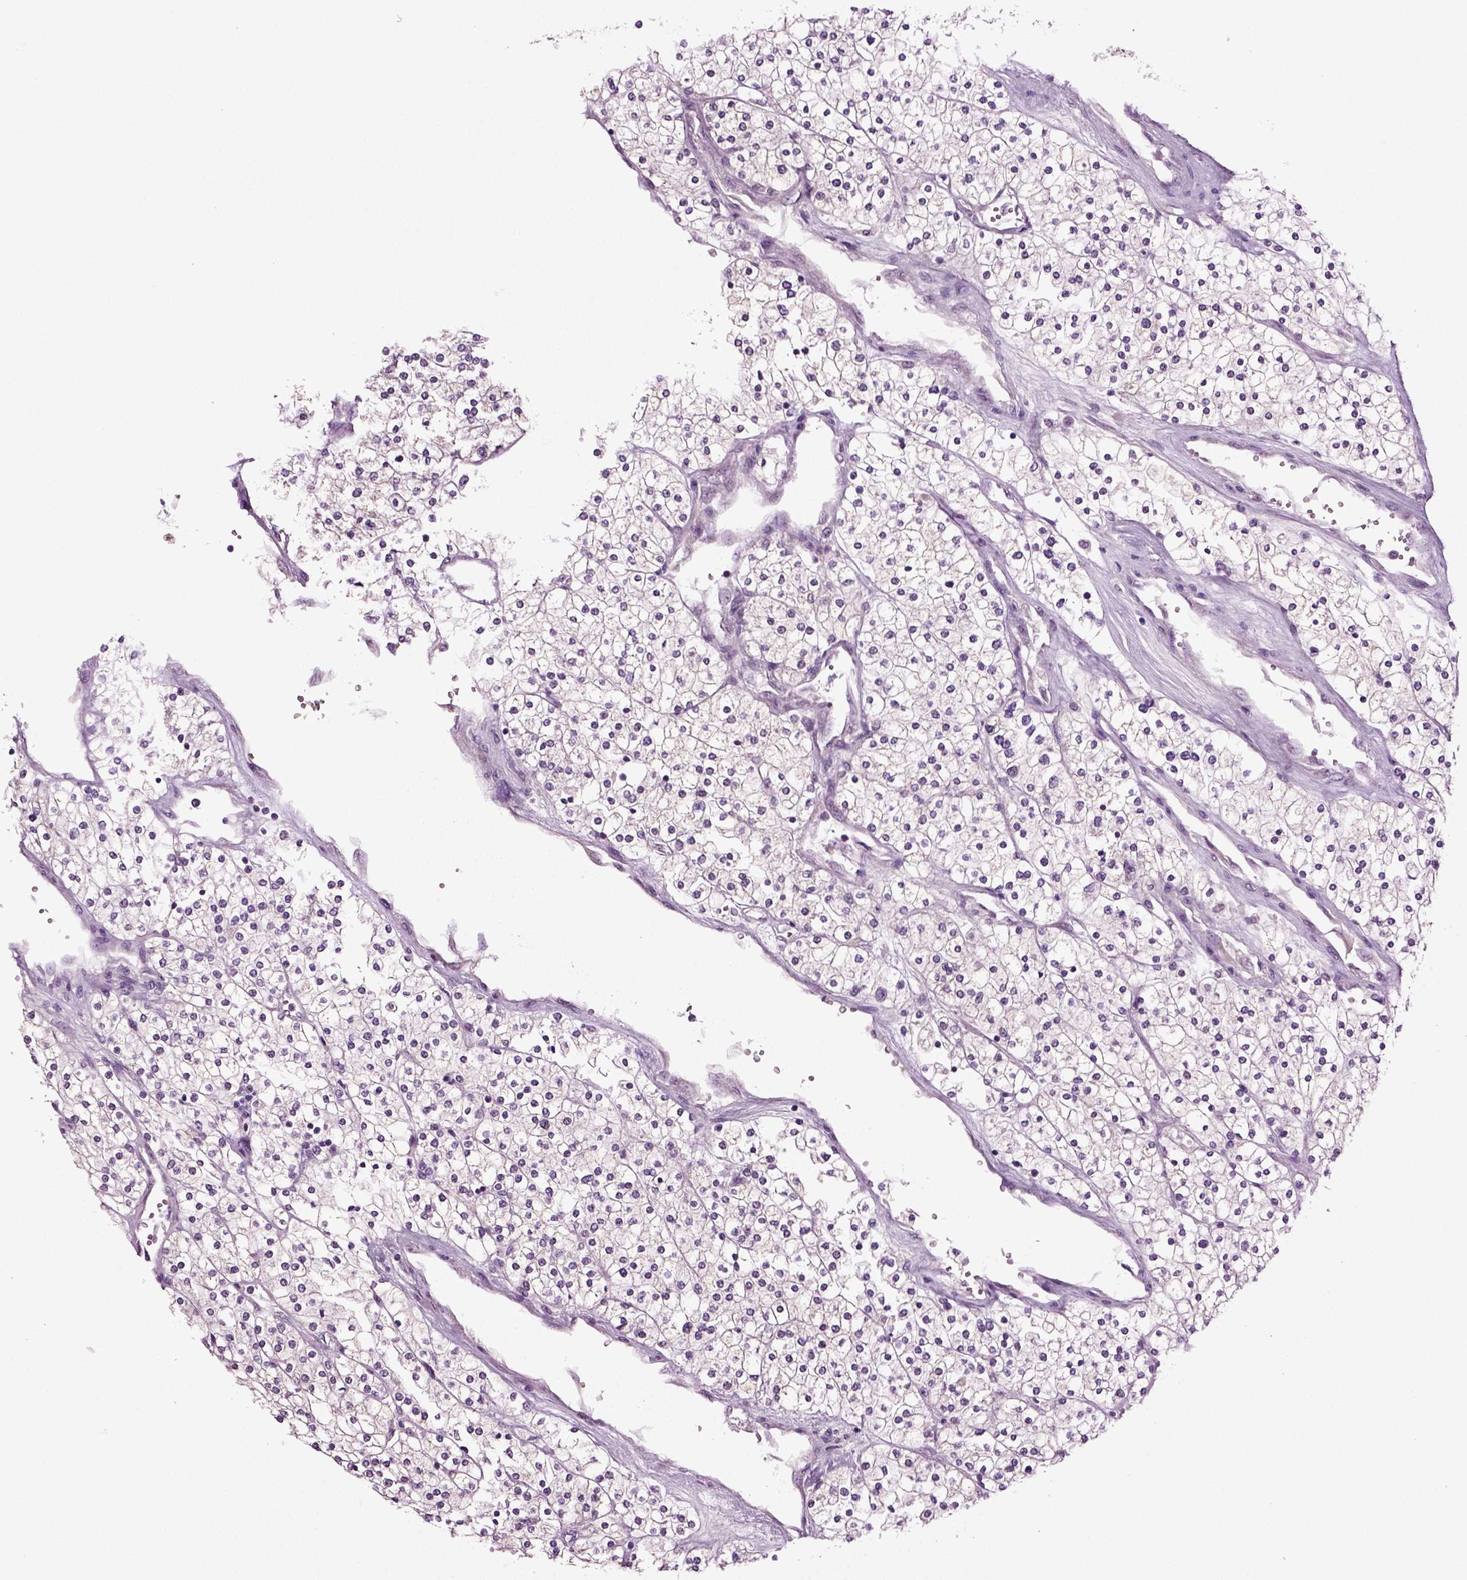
{"staining": {"intensity": "negative", "quantity": "none", "location": "none"}, "tissue": "renal cancer", "cell_type": "Tumor cells", "image_type": "cancer", "snomed": [{"axis": "morphology", "description": "Adenocarcinoma, NOS"}, {"axis": "topography", "description": "Kidney"}], "caption": "Tumor cells show no significant staining in renal adenocarcinoma. The staining is performed using DAB brown chromogen with nuclei counter-stained in using hematoxylin.", "gene": "FGF11", "patient": {"sex": "male", "age": 80}}